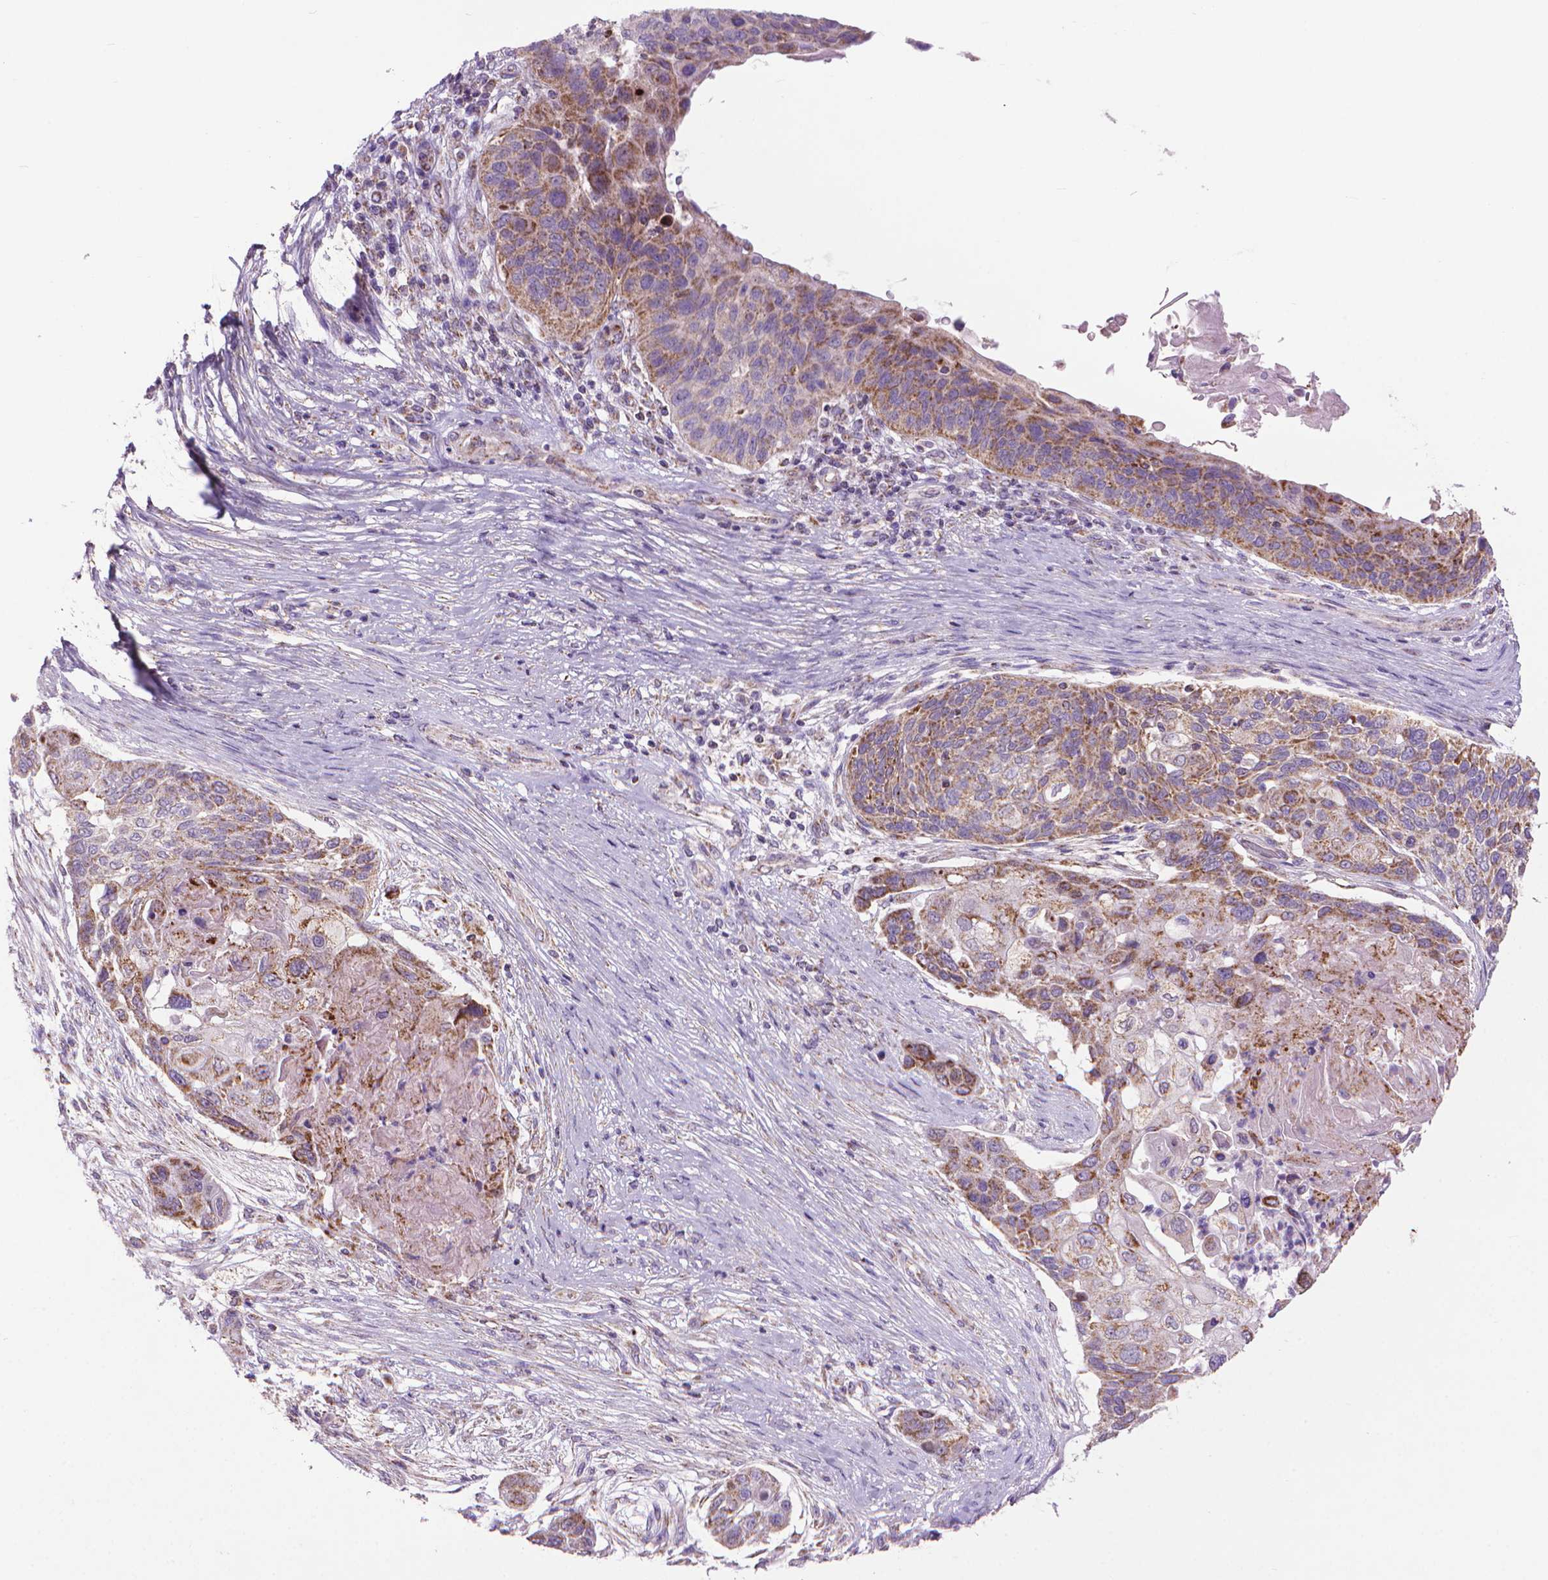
{"staining": {"intensity": "moderate", "quantity": "25%-75%", "location": "cytoplasmic/membranous"}, "tissue": "lung cancer", "cell_type": "Tumor cells", "image_type": "cancer", "snomed": [{"axis": "morphology", "description": "Squamous cell carcinoma, NOS"}, {"axis": "topography", "description": "Lung"}], "caption": "Immunohistochemistry photomicrograph of neoplastic tissue: human squamous cell carcinoma (lung) stained using immunohistochemistry displays medium levels of moderate protein expression localized specifically in the cytoplasmic/membranous of tumor cells, appearing as a cytoplasmic/membranous brown color.", "gene": "VDAC1", "patient": {"sex": "male", "age": 69}}